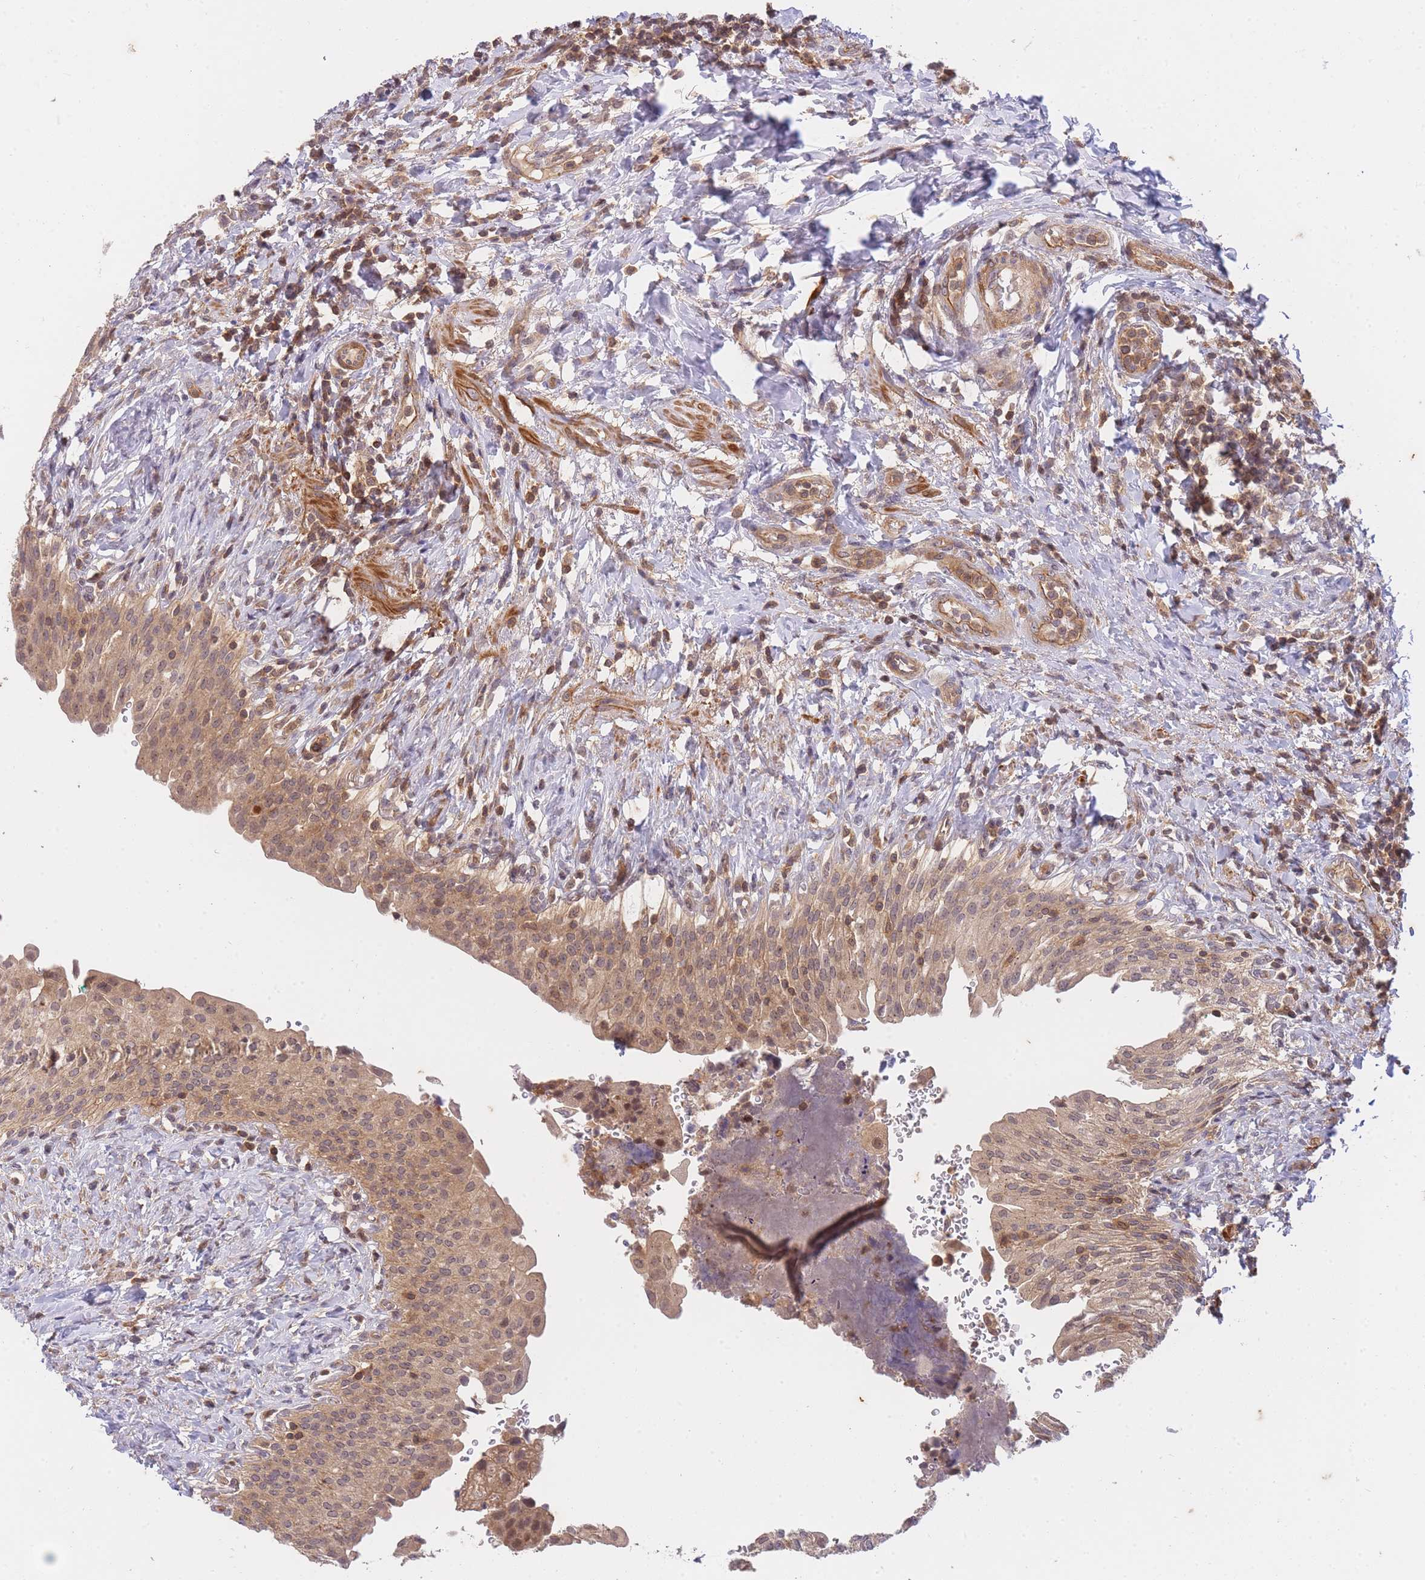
{"staining": {"intensity": "moderate", "quantity": ">75%", "location": "cytoplasmic/membranous"}, "tissue": "urinary bladder", "cell_type": "Urothelial cells", "image_type": "normal", "snomed": [{"axis": "morphology", "description": "Normal tissue, NOS"}, {"axis": "morphology", "description": "Inflammation, NOS"}, {"axis": "topography", "description": "Urinary bladder"}], "caption": "A brown stain shows moderate cytoplasmic/membranous expression of a protein in urothelial cells of benign human urinary bladder. The protein is shown in brown color, while the nuclei are stained blue.", "gene": "ST8SIA4", "patient": {"sex": "male", "age": 64}}